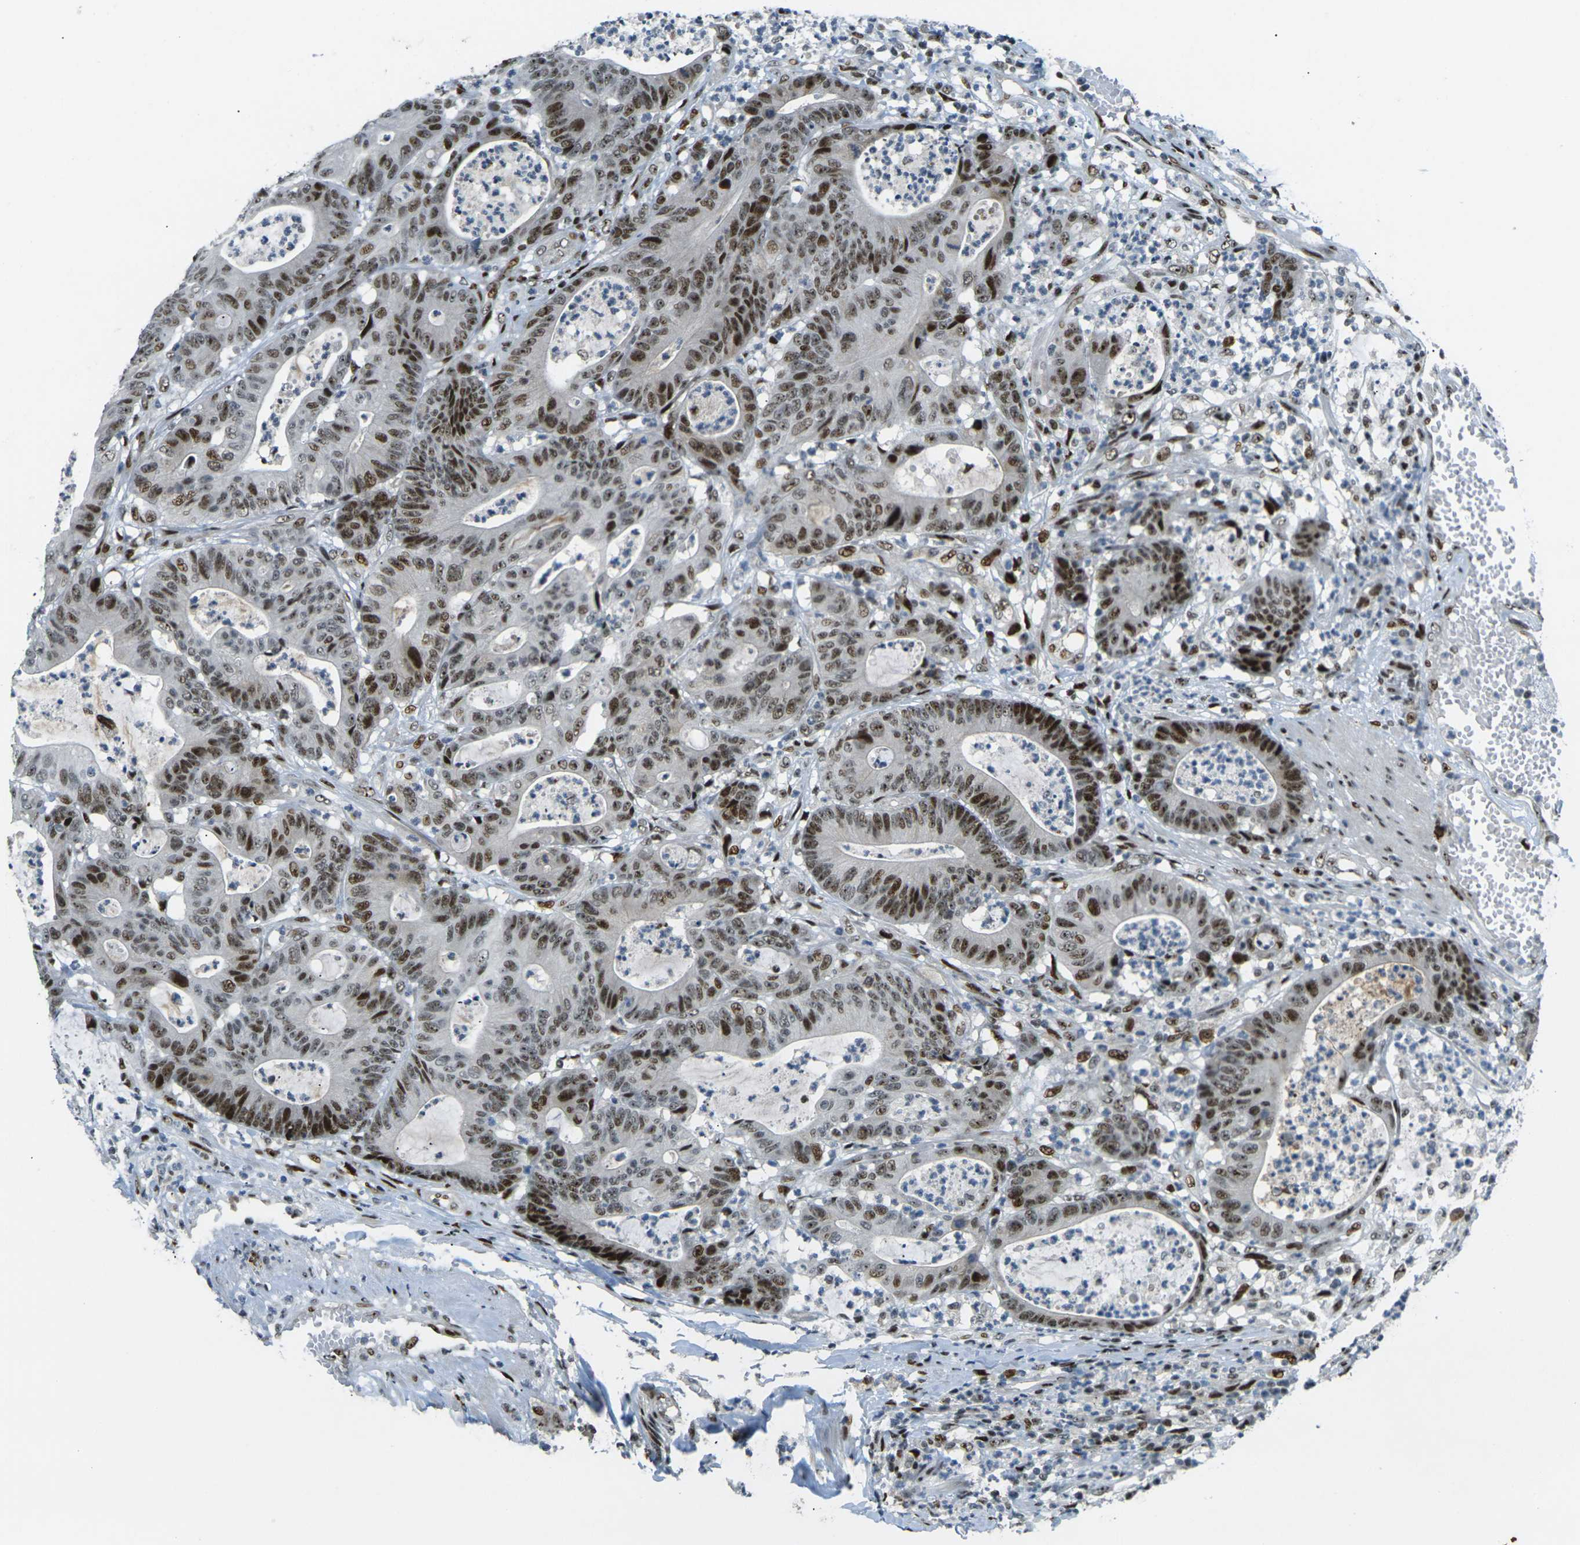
{"staining": {"intensity": "strong", "quantity": ">75%", "location": "nuclear"}, "tissue": "colorectal cancer", "cell_type": "Tumor cells", "image_type": "cancer", "snomed": [{"axis": "morphology", "description": "Adenocarcinoma, NOS"}, {"axis": "topography", "description": "Colon"}], "caption": "Colorectal adenocarcinoma stained for a protein (brown) reveals strong nuclear positive positivity in approximately >75% of tumor cells.", "gene": "UBE2C", "patient": {"sex": "female", "age": 84}}